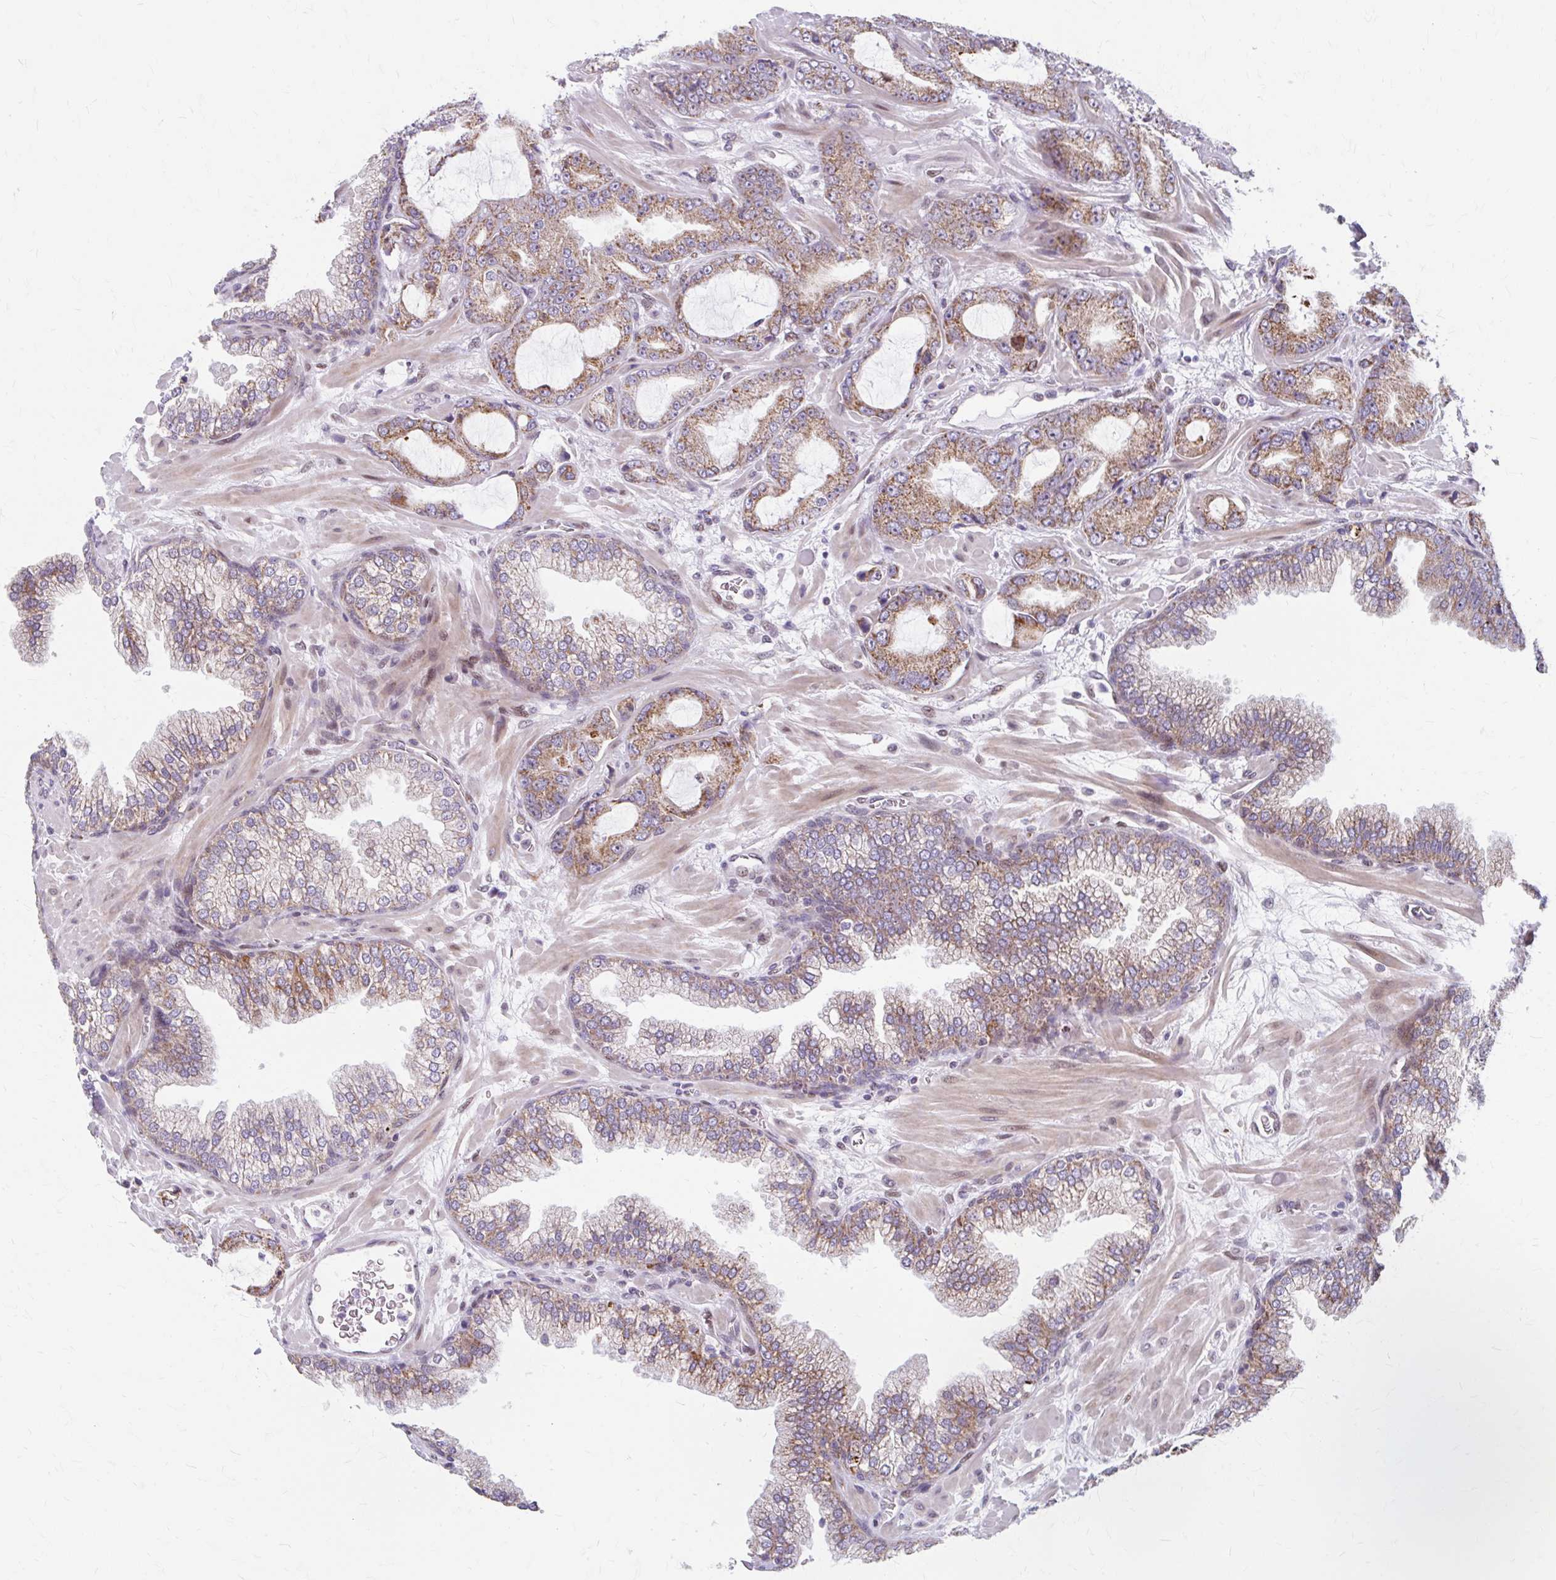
{"staining": {"intensity": "moderate", "quantity": ">75%", "location": "cytoplasmic/membranous"}, "tissue": "prostate cancer", "cell_type": "Tumor cells", "image_type": "cancer", "snomed": [{"axis": "morphology", "description": "Adenocarcinoma, High grade"}, {"axis": "topography", "description": "Prostate"}], "caption": "Protein staining of adenocarcinoma (high-grade) (prostate) tissue exhibits moderate cytoplasmic/membranous positivity in about >75% of tumor cells.", "gene": "BEAN1", "patient": {"sex": "male", "age": 68}}